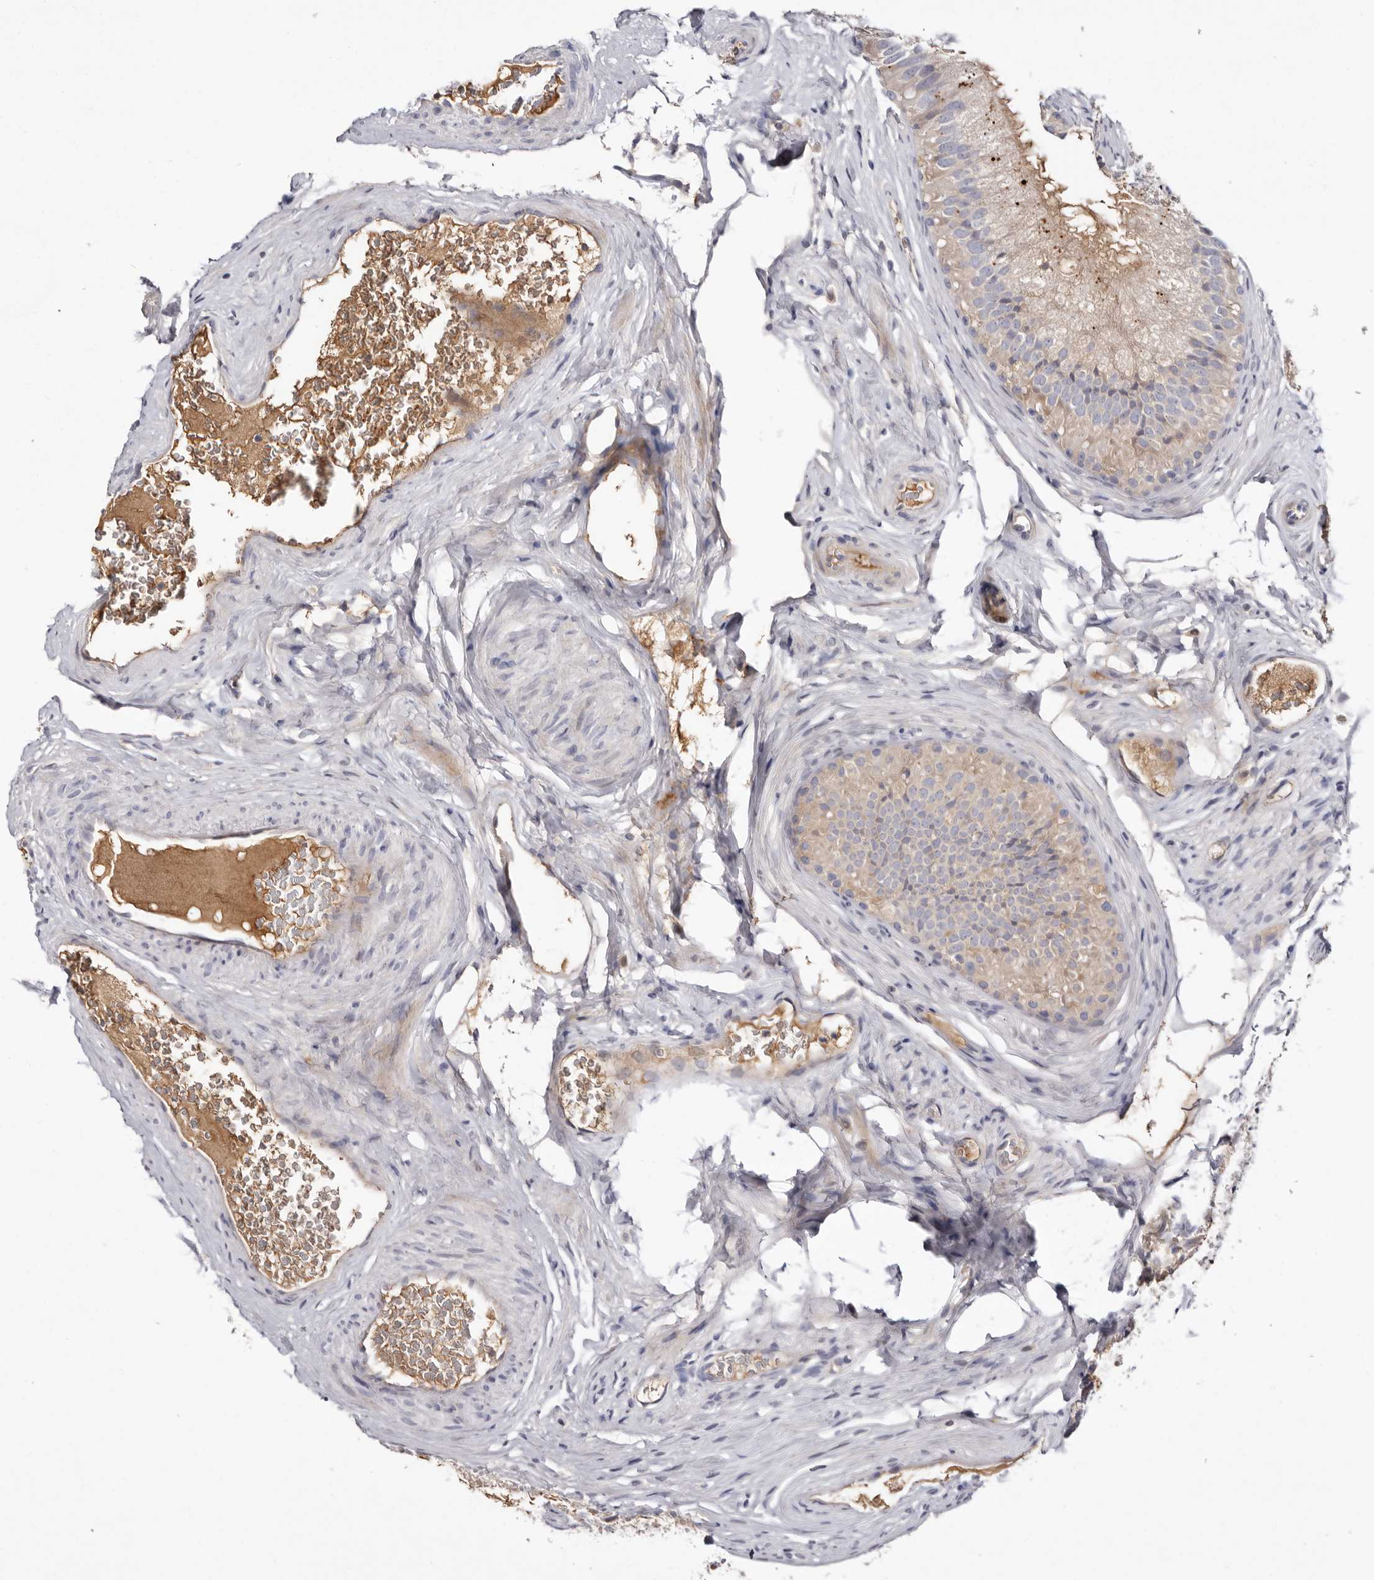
{"staining": {"intensity": "weak", "quantity": "25%-75%", "location": "cytoplasmic/membranous"}, "tissue": "epididymis", "cell_type": "Glandular cells", "image_type": "normal", "snomed": [{"axis": "morphology", "description": "Normal tissue, NOS"}, {"axis": "topography", "description": "Epididymis"}], "caption": "Protein expression analysis of benign epididymis exhibits weak cytoplasmic/membranous positivity in about 25%-75% of glandular cells. Using DAB (brown) and hematoxylin (blue) stains, captured at high magnification using brightfield microscopy.", "gene": "LMLN", "patient": {"sex": "male", "age": 29}}